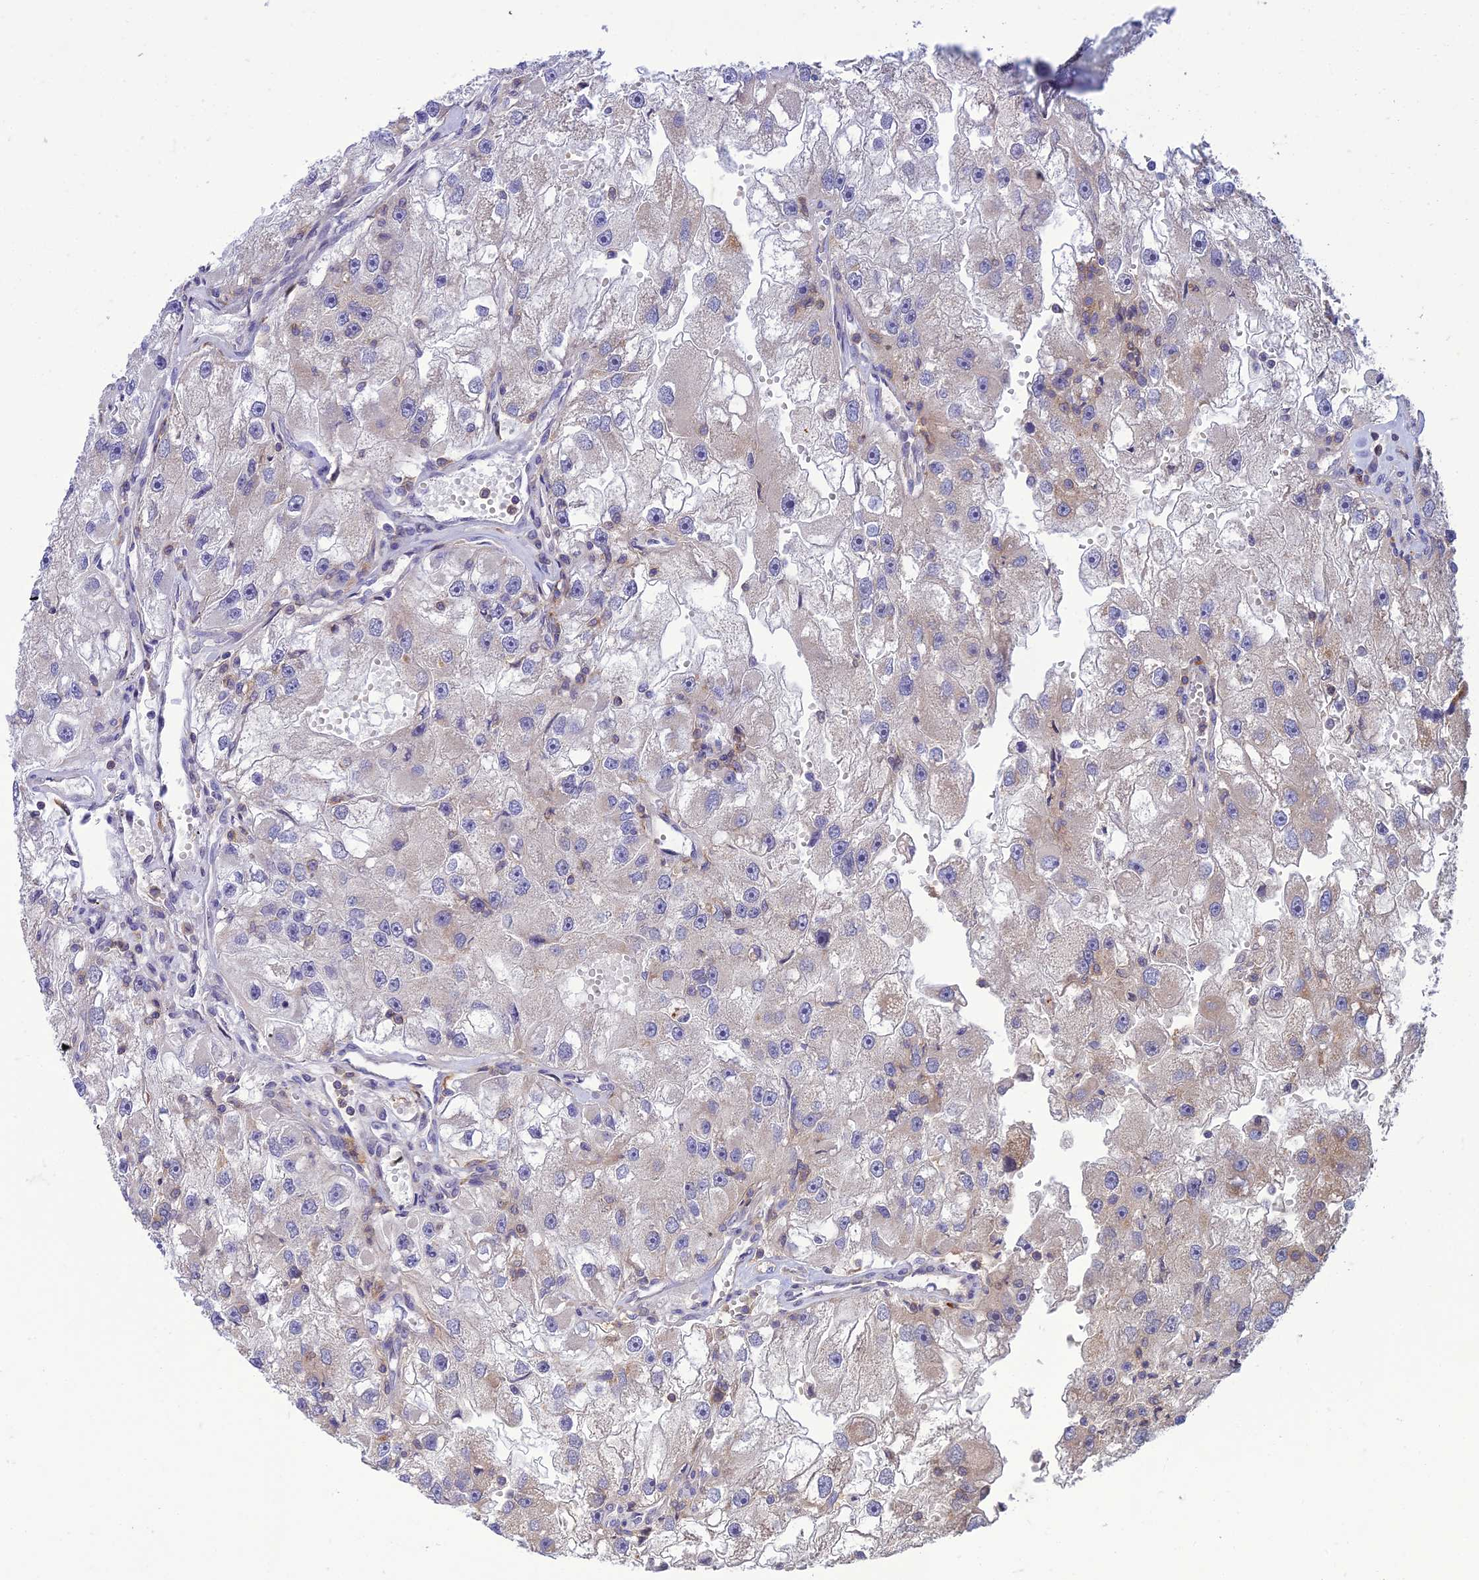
{"staining": {"intensity": "weak", "quantity": "<25%", "location": "cytoplasmic/membranous"}, "tissue": "renal cancer", "cell_type": "Tumor cells", "image_type": "cancer", "snomed": [{"axis": "morphology", "description": "Adenocarcinoma, NOS"}, {"axis": "topography", "description": "Kidney"}], "caption": "IHC micrograph of neoplastic tissue: human renal cancer (adenocarcinoma) stained with DAB (3,3'-diaminobenzidine) exhibits no significant protein positivity in tumor cells.", "gene": "IRAK3", "patient": {"sex": "male", "age": 63}}